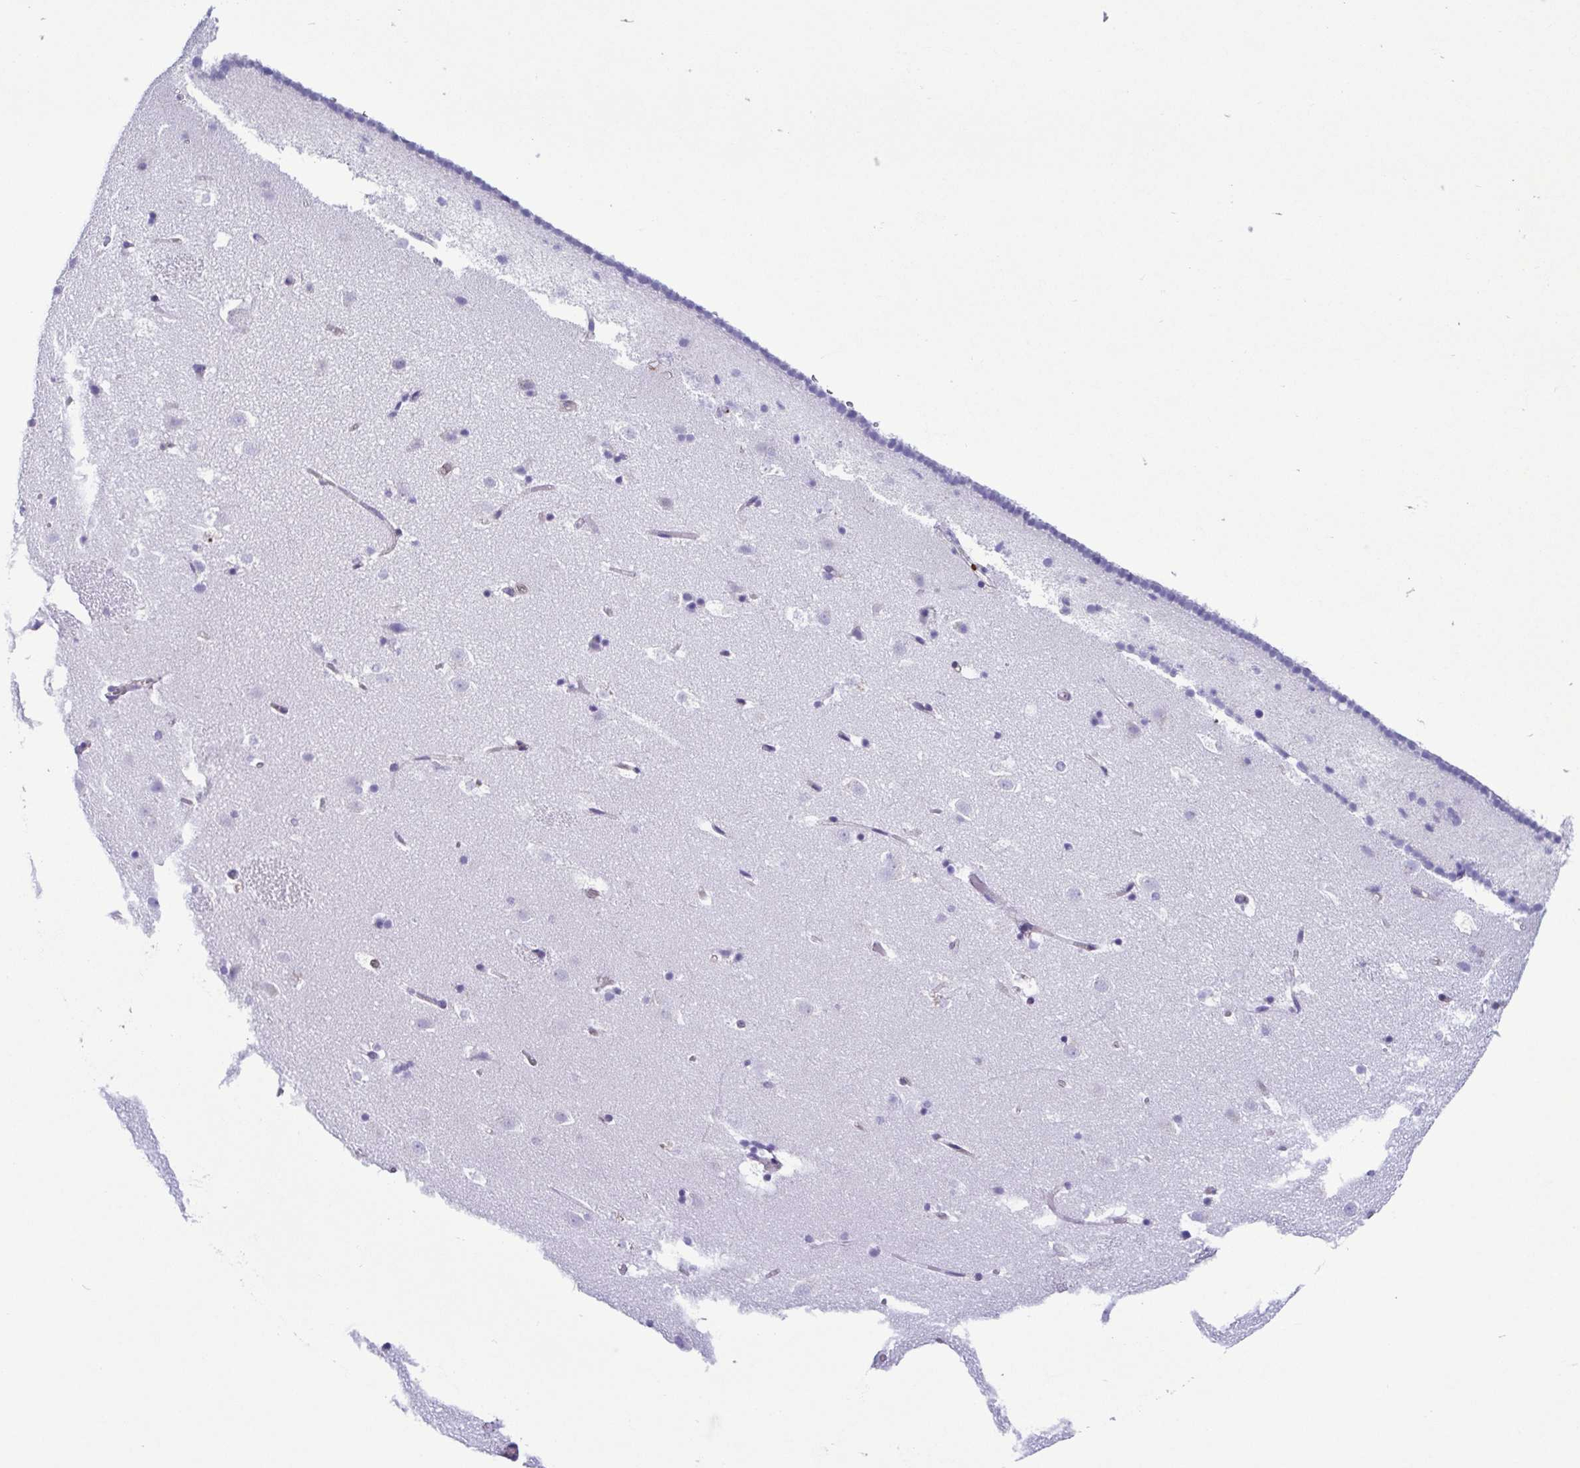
{"staining": {"intensity": "negative", "quantity": "none", "location": "none"}, "tissue": "caudate", "cell_type": "Glial cells", "image_type": "normal", "snomed": [{"axis": "morphology", "description": "Normal tissue, NOS"}, {"axis": "topography", "description": "Lateral ventricle wall"}], "caption": "Immunohistochemistry micrograph of normal caudate stained for a protein (brown), which shows no positivity in glial cells. Nuclei are stained in blue.", "gene": "CYP11B1", "patient": {"sex": "male", "age": 37}}